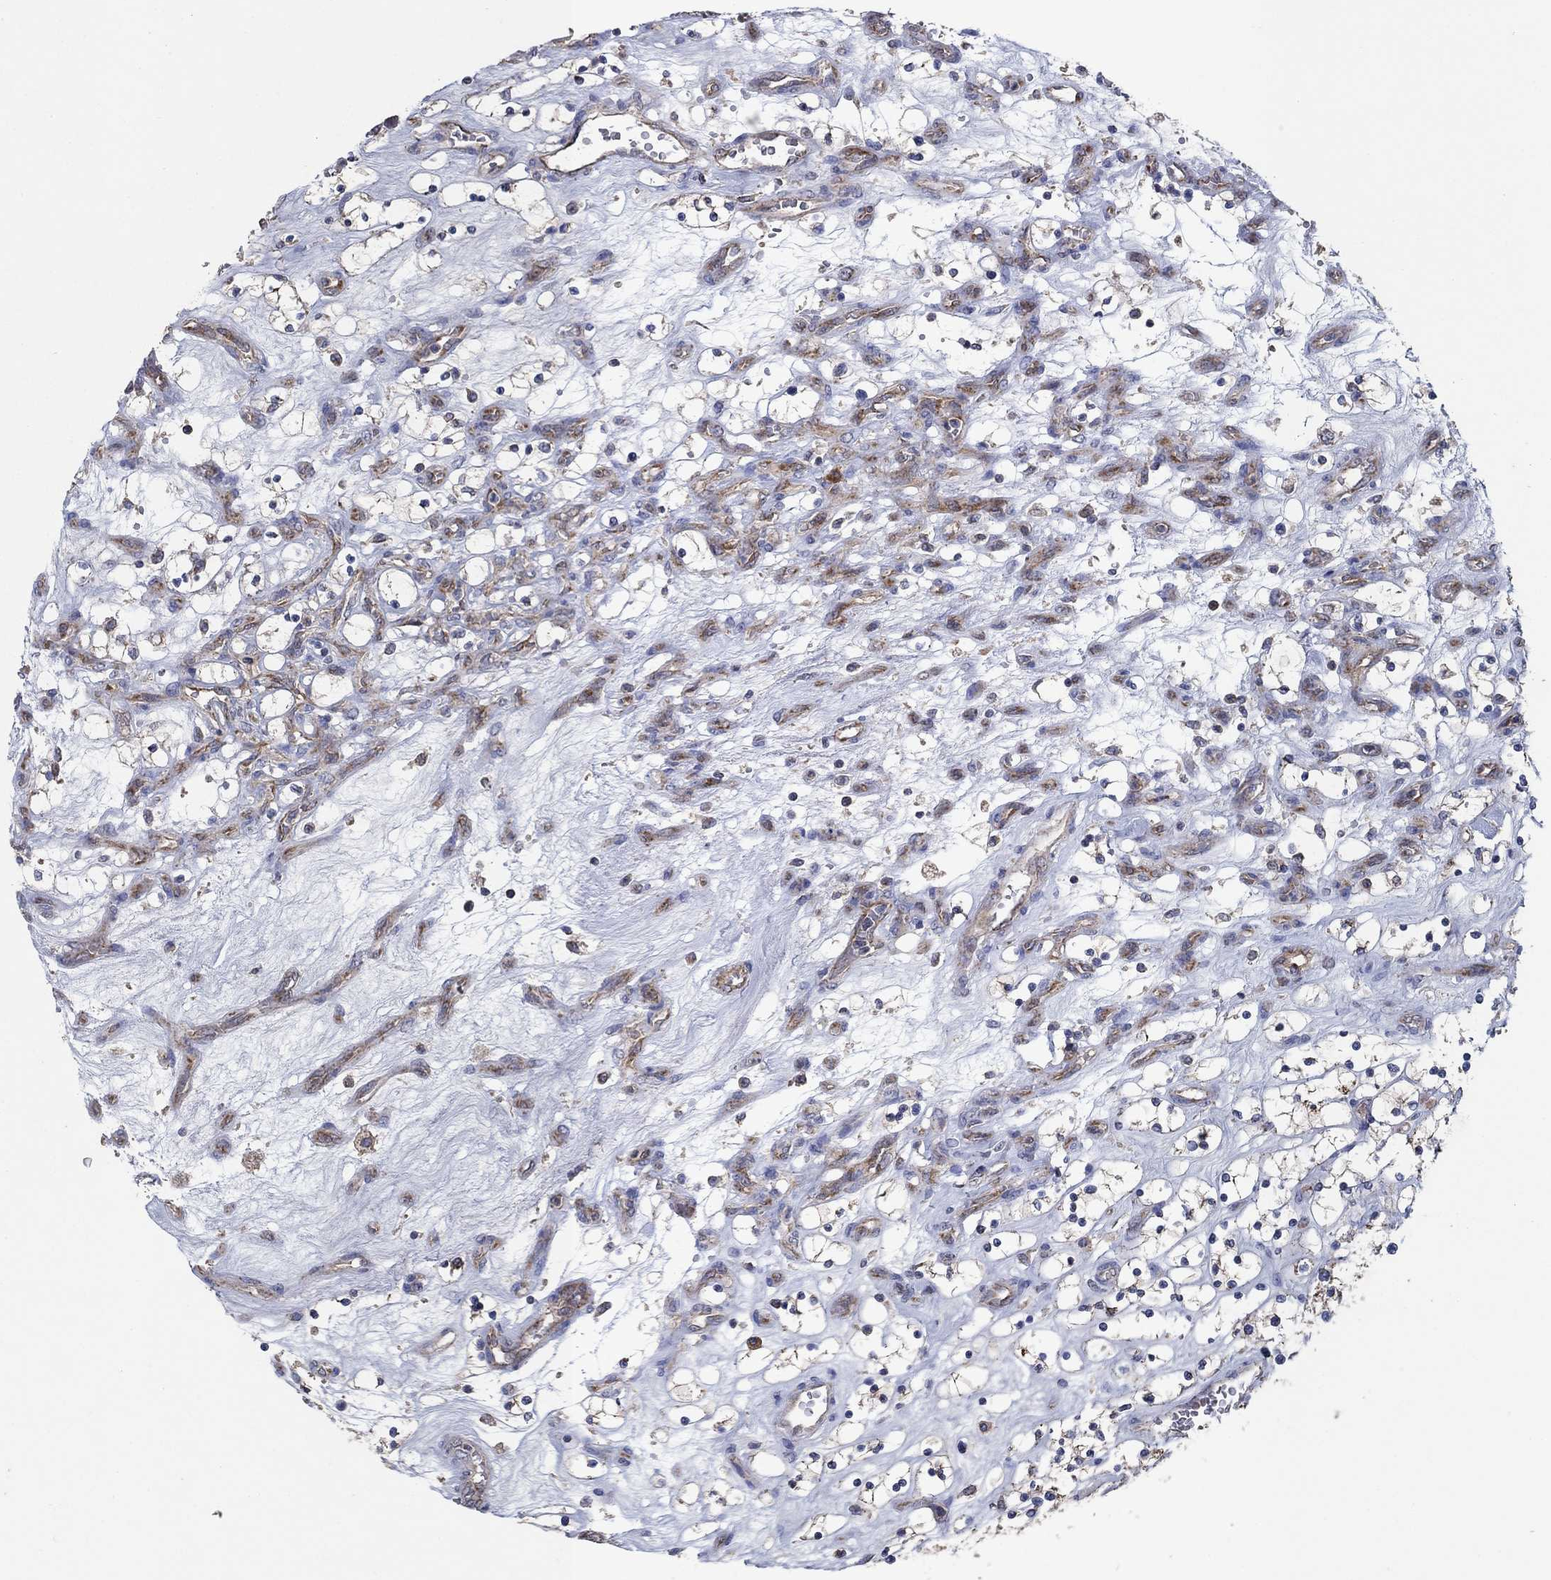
{"staining": {"intensity": "moderate", "quantity": "25%-75%", "location": "cytoplasmic/membranous"}, "tissue": "renal cancer", "cell_type": "Tumor cells", "image_type": "cancer", "snomed": [{"axis": "morphology", "description": "Adenocarcinoma, NOS"}, {"axis": "topography", "description": "Kidney"}], "caption": "A high-resolution micrograph shows immunohistochemistry (IHC) staining of adenocarcinoma (renal), which demonstrates moderate cytoplasmic/membranous staining in about 25%-75% of tumor cells.", "gene": "HID1", "patient": {"sex": "female", "age": 69}}